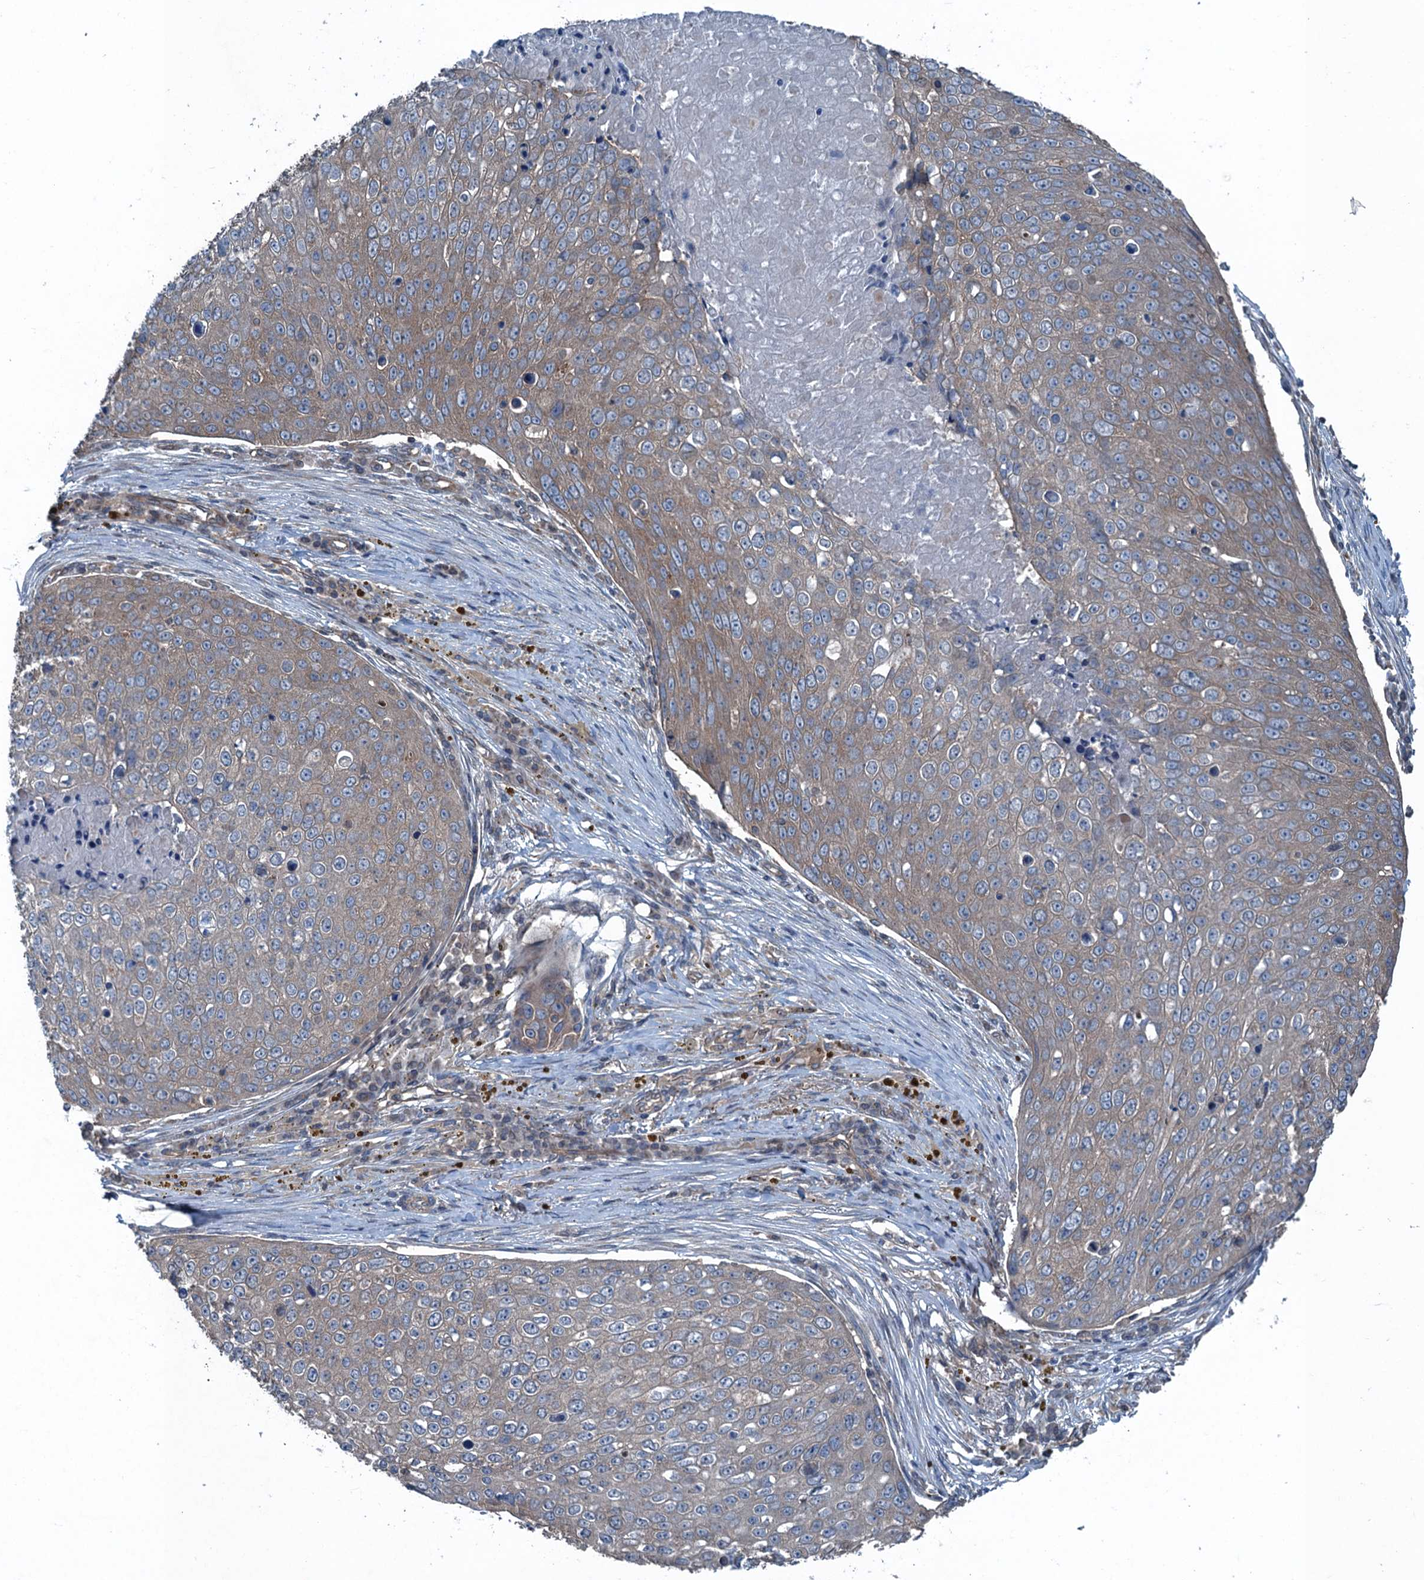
{"staining": {"intensity": "weak", "quantity": "25%-75%", "location": "cytoplasmic/membranous"}, "tissue": "skin cancer", "cell_type": "Tumor cells", "image_type": "cancer", "snomed": [{"axis": "morphology", "description": "Squamous cell carcinoma, NOS"}, {"axis": "topography", "description": "Skin"}], "caption": "Squamous cell carcinoma (skin) tissue exhibits weak cytoplasmic/membranous staining in approximately 25%-75% of tumor cells The protein is shown in brown color, while the nuclei are stained blue.", "gene": "TRAPPC8", "patient": {"sex": "male", "age": 71}}